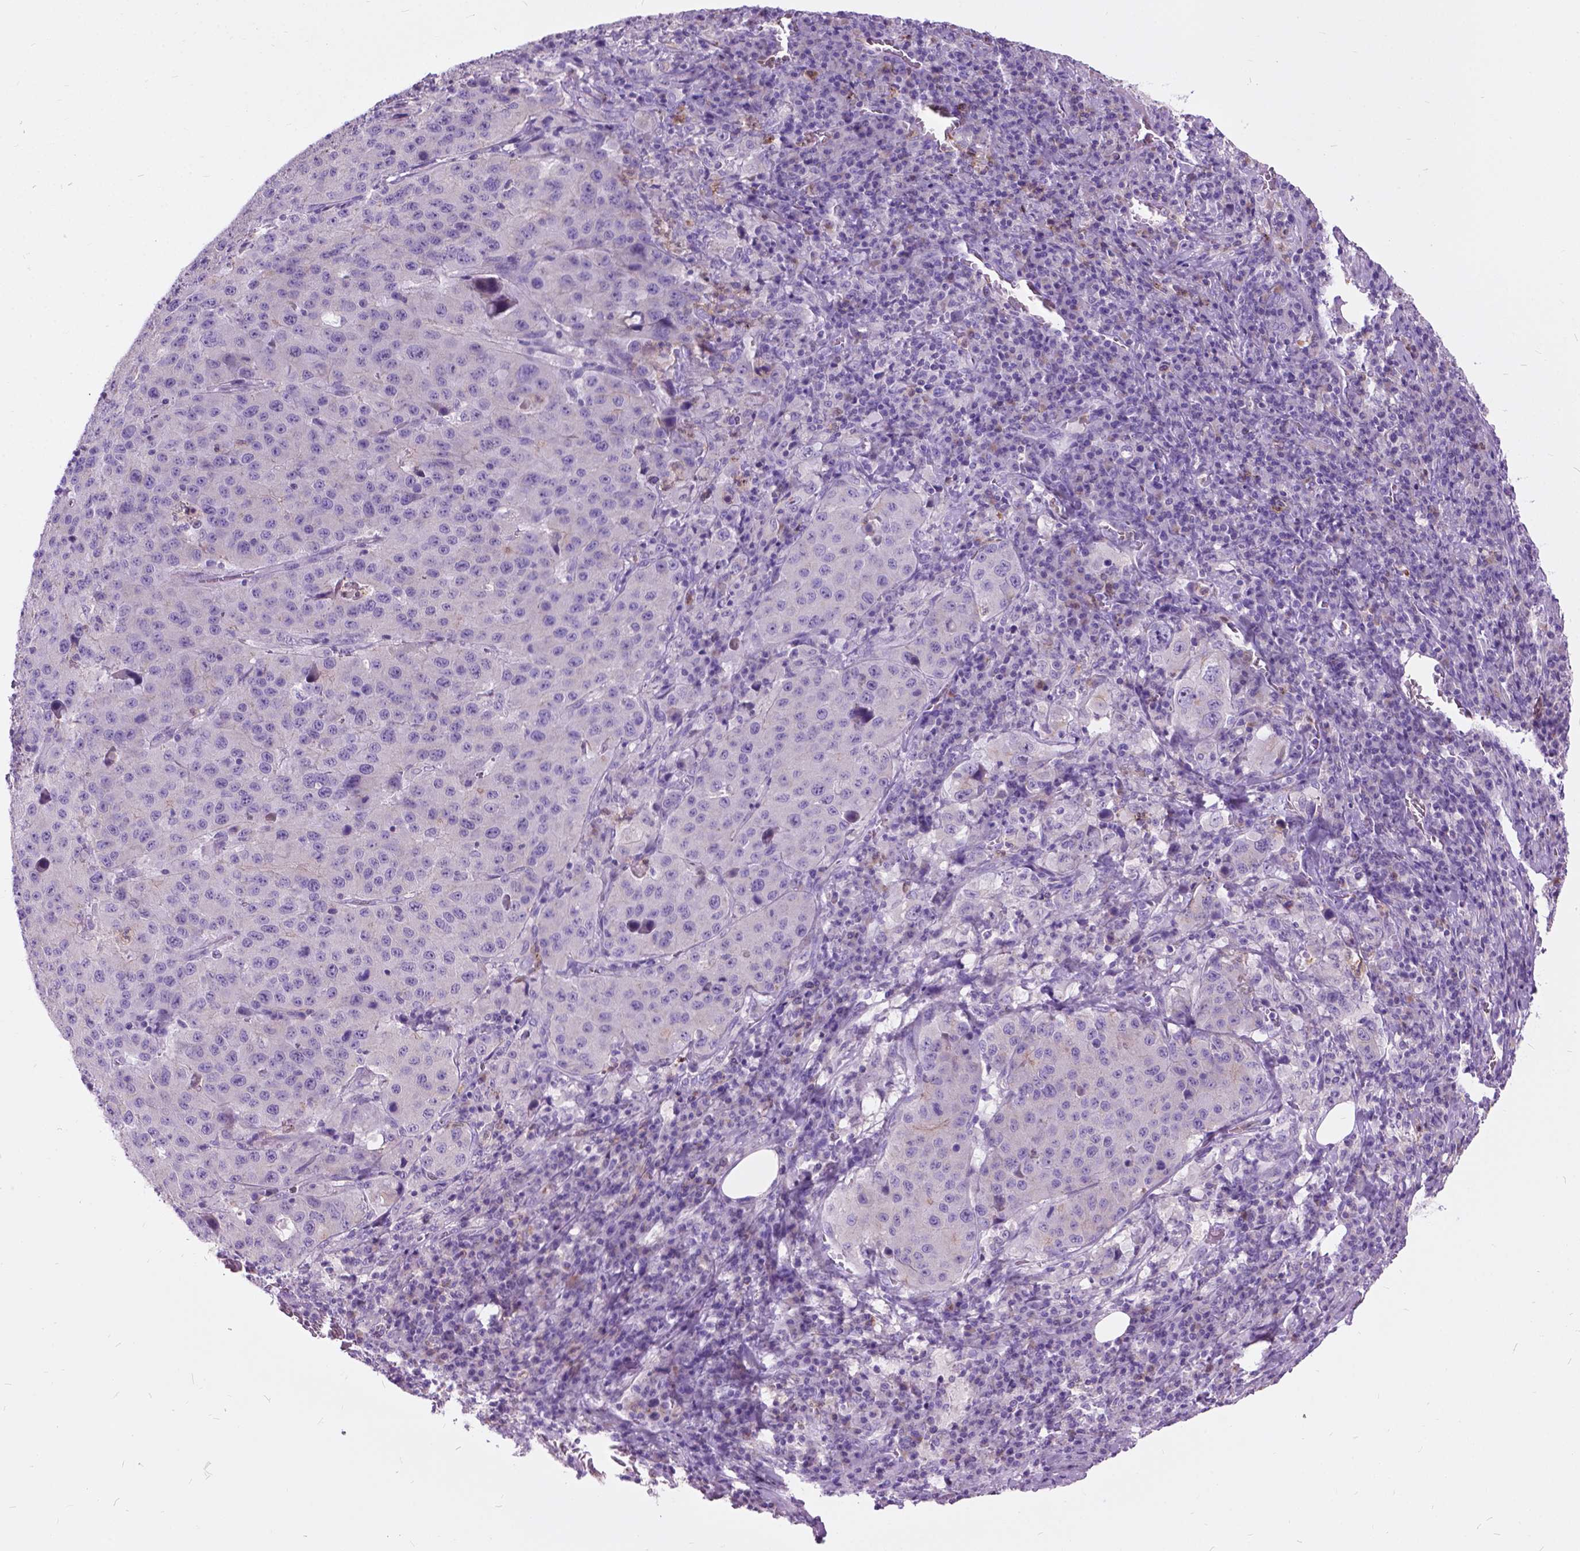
{"staining": {"intensity": "negative", "quantity": "none", "location": "none"}, "tissue": "stomach cancer", "cell_type": "Tumor cells", "image_type": "cancer", "snomed": [{"axis": "morphology", "description": "Adenocarcinoma, NOS"}, {"axis": "topography", "description": "Stomach"}], "caption": "Tumor cells are negative for protein expression in human stomach adenocarcinoma. (DAB (3,3'-diaminobenzidine) IHC with hematoxylin counter stain).", "gene": "PRR35", "patient": {"sex": "male", "age": 71}}